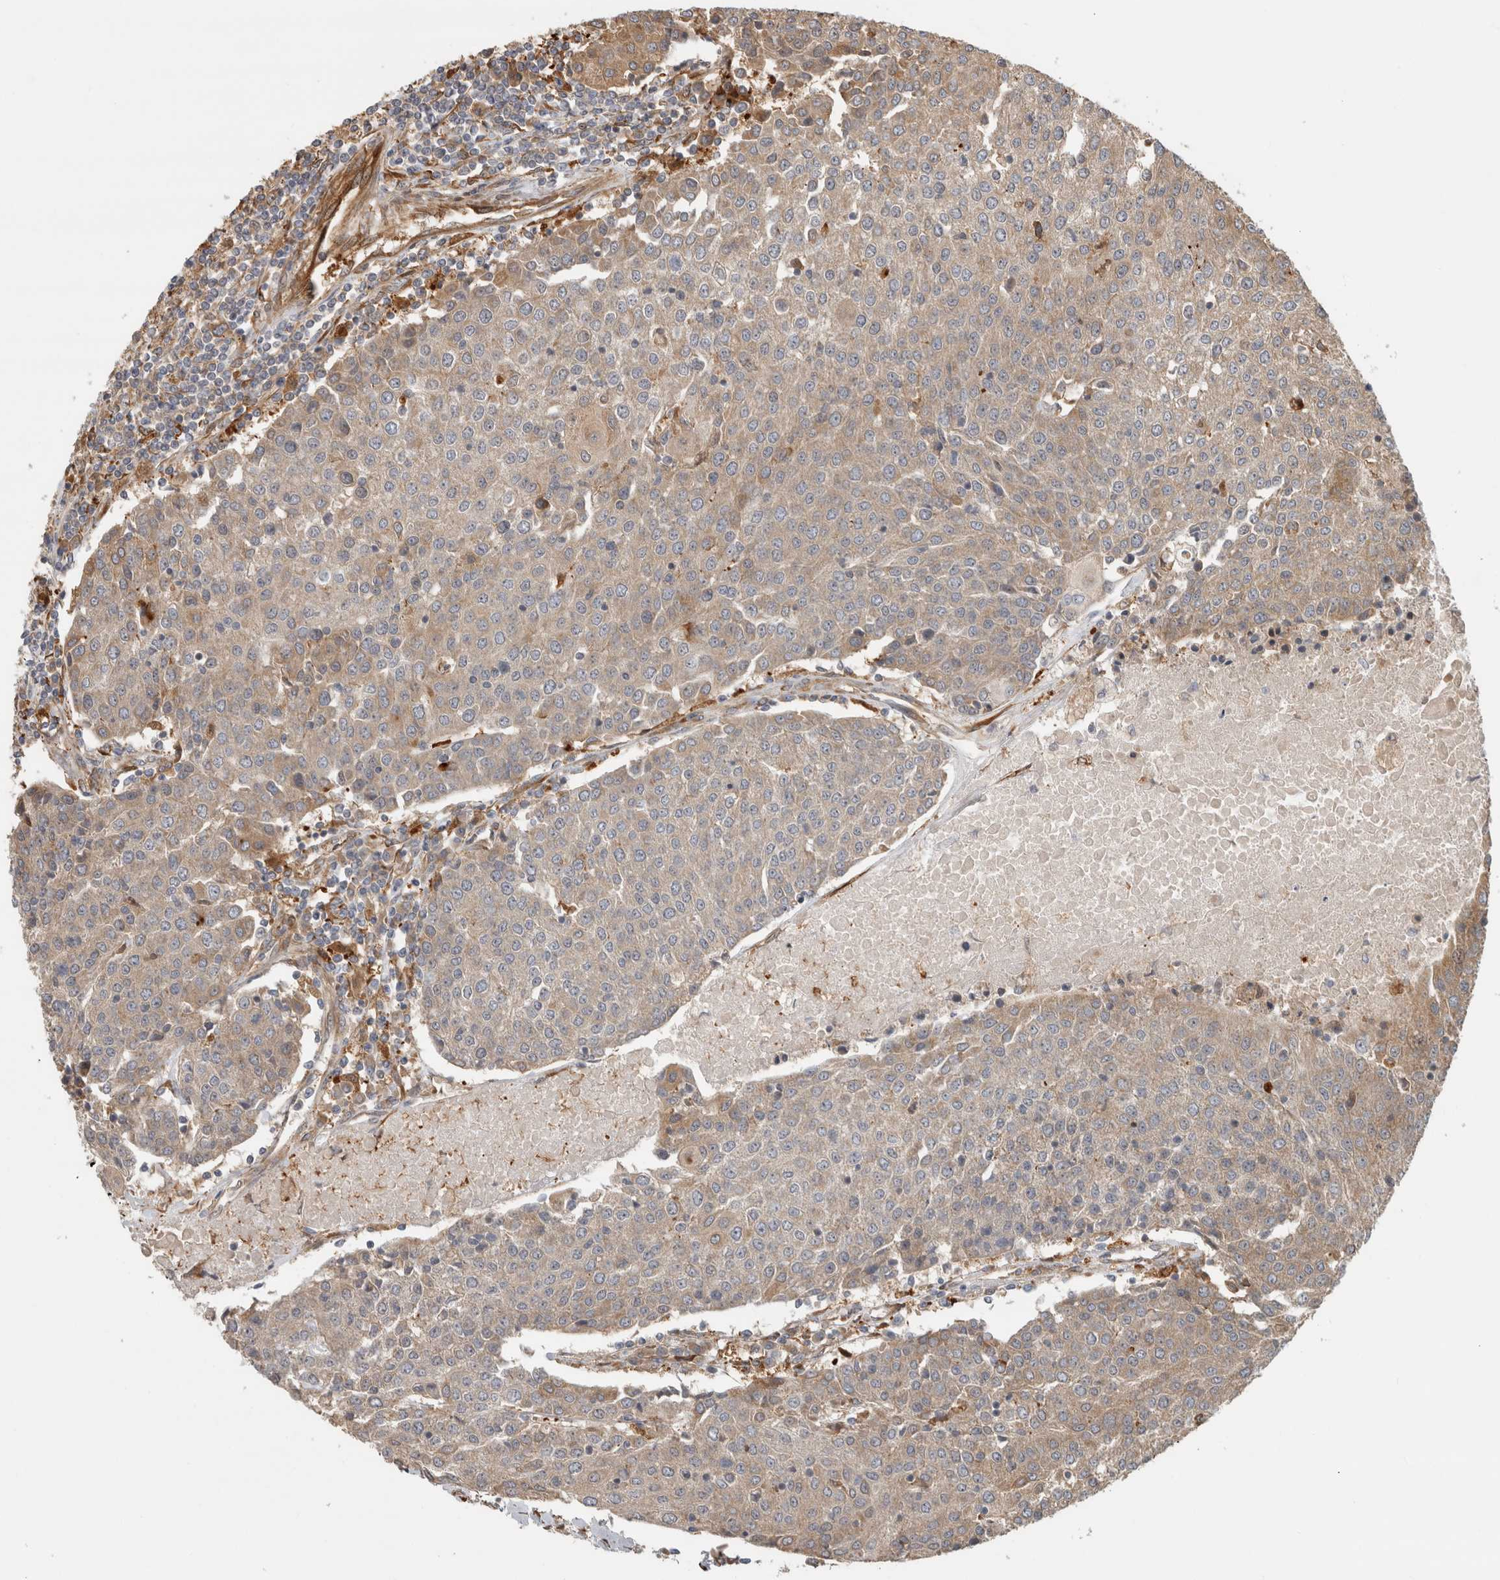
{"staining": {"intensity": "weak", "quantity": "25%-75%", "location": "cytoplasmic/membranous"}, "tissue": "urothelial cancer", "cell_type": "Tumor cells", "image_type": "cancer", "snomed": [{"axis": "morphology", "description": "Urothelial carcinoma, High grade"}, {"axis": "topography", "description": "Urinary bladder"}], "caption": "Immunohistochemistry (IHC) photomicrograph of human urothelial cancer stained for a protein (brown), which demonstrates low levels of weak cytoplasmic/membranous expression in about 25%-75% of tumor cells.", "gene": "TUBD1", "patient": {"sex": "female", "age": 85}}